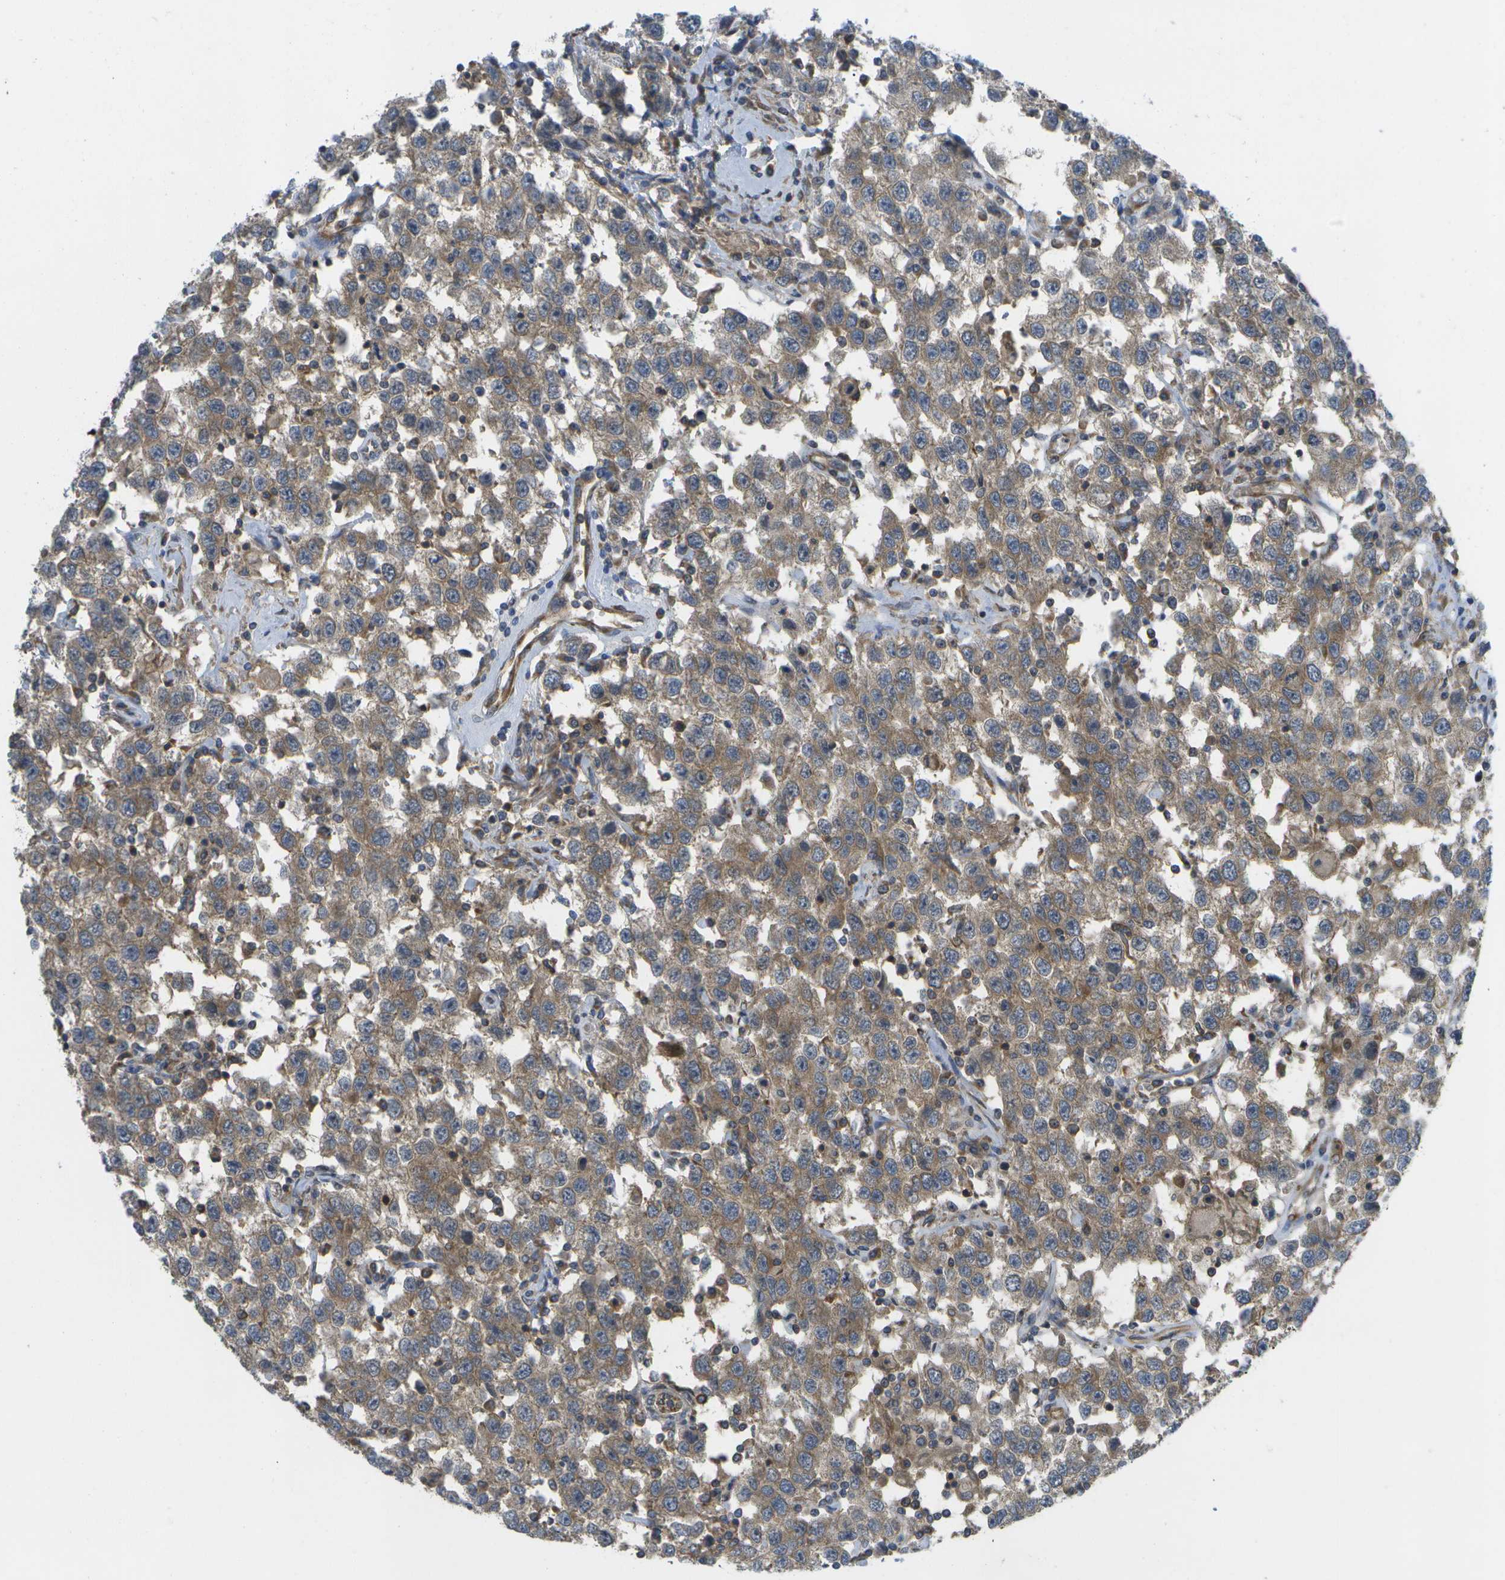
{"staining": {"intensity": "moderate", "quantity": ">75%", "location": "cytoplasmic/membranous"}, "tissue": "testis cancer", "cell_type": "Tumor cells", "image_type": "cancer", "snomed": [{"axis": "morphology", "description": "Seminoma, NOS"}, {"axis": "topography", "description": "Testis"}], "caption": "A photomicrograph of human testis cancer (seminoma) stained for a protein shows moderate cytoplasmic/membranous brown staining in tumor cells.", "gene": "DPM3", "patient": {"sex": "male", "age": 41}}